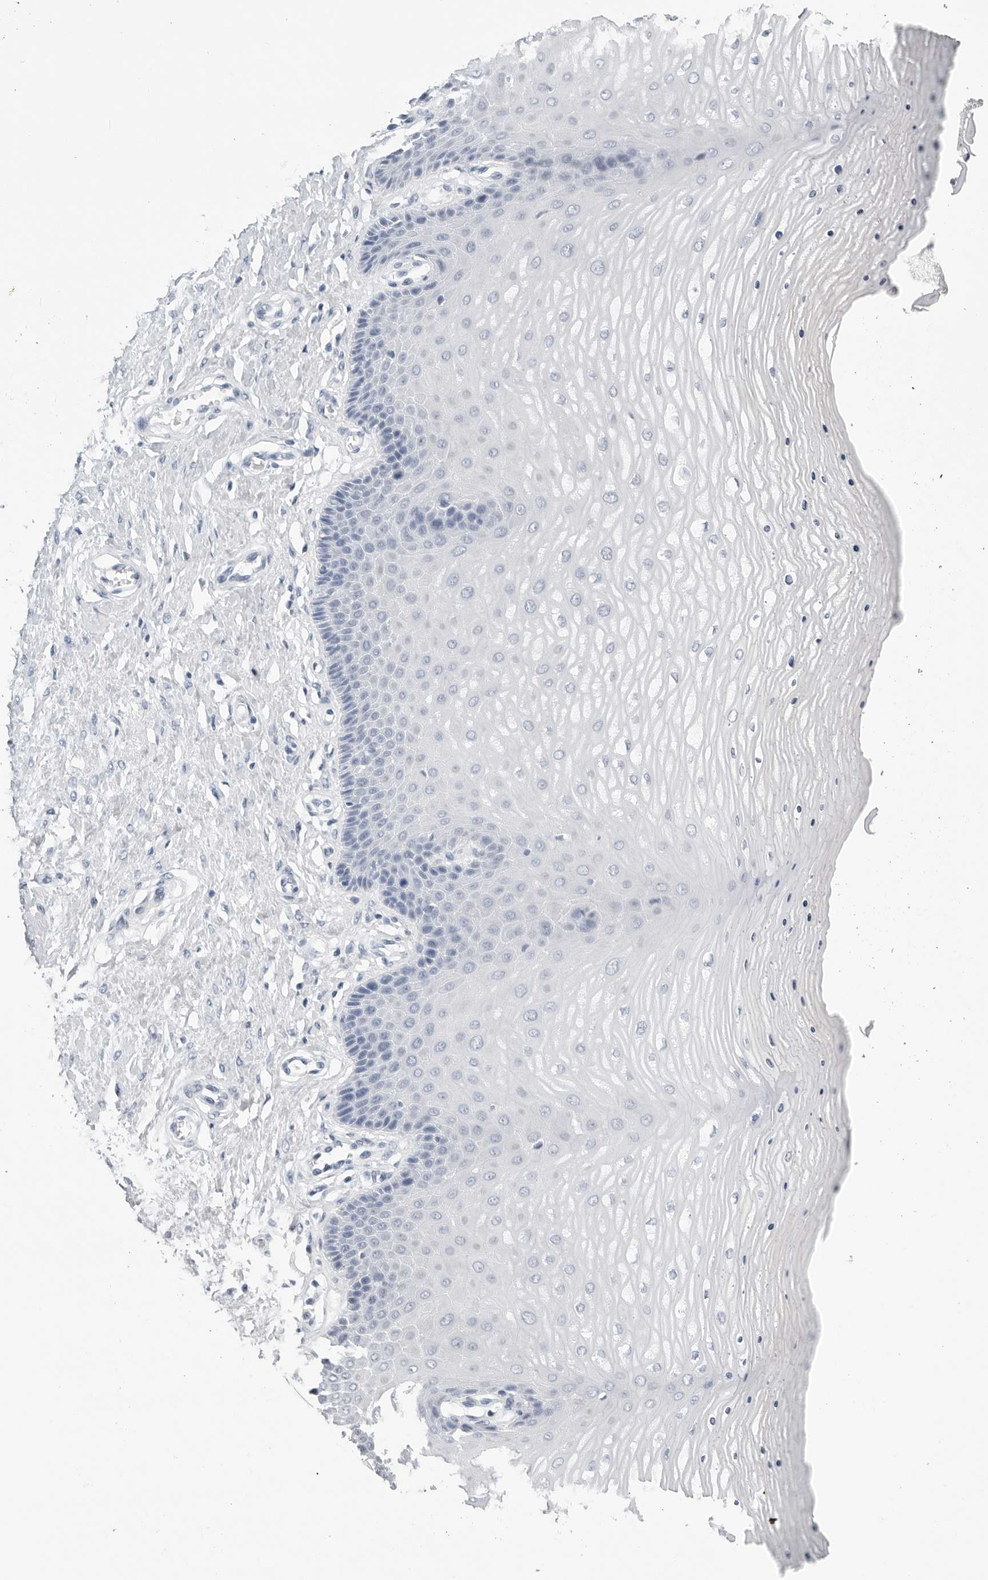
{"staining": {"intensity": "negative", "quantity": "none", "location": "none"}, "tissue": "cervix", "cell_type": "Glandular cells", "image_type": "normal", "snomed": [{"axis": "morphology", "description": "Normal tissue, NOS"}, {"axis": "topography", "description": "Cervix"}], "caption": "The micrograph shows no significant positivity in glandular cells of cervix. Brightfield microscopy of immunohistochemistry (IHC) stained with DAB (brown) and hematoxylin (blue), captured at high magnification.", "gene": "ZNF502", "patient": {"sex": "female", "age": 55}}